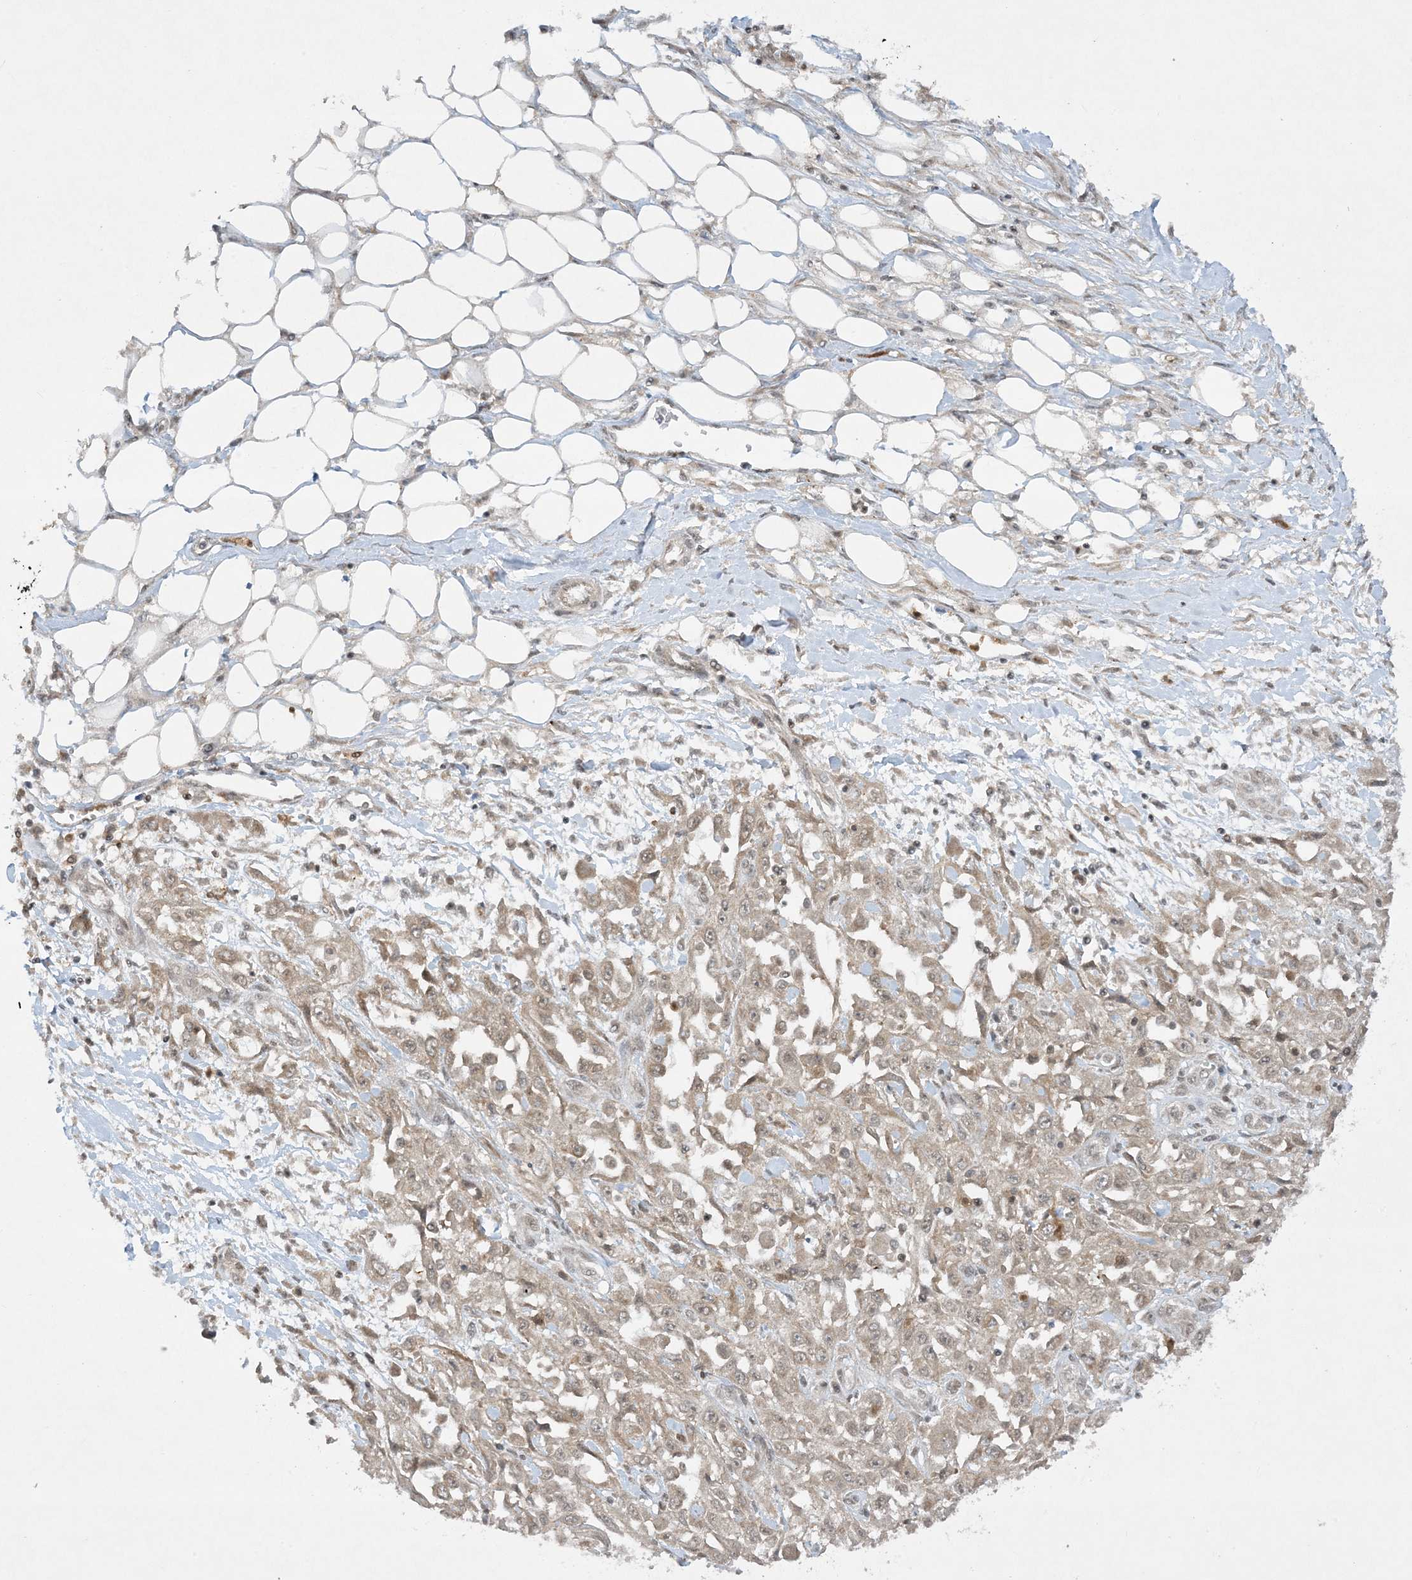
{"staining": {"intensity": "weak", "quantity": "25%-75%", "location": "cytoplasmic/membranous"}, "tissue": "skin cancer", "cell_type": "Tumor cells", "image_type": "cancer", "snomed": [{"axis": "morphology", "description": "Squamous cell carcinoma, NOS"}, {"axis": "morphology", "description": "Squamous cell carcinoma, metastatic, NOS"}, {"axis": "topography", "description": "Skin"}, {"axis": "topography", "description": "Lymph node"}], "caption": "This micrograph displays squamous cell carcinoma (skin) stained with immunohistochemistry to label a protein in brown. The cytoplasmic/membranous of tumor cells show weak positivity for the protein. Nuclei are counter-stained blue.", "gene": "CERT1", "patient": {"sex": "male", "age": 75}}